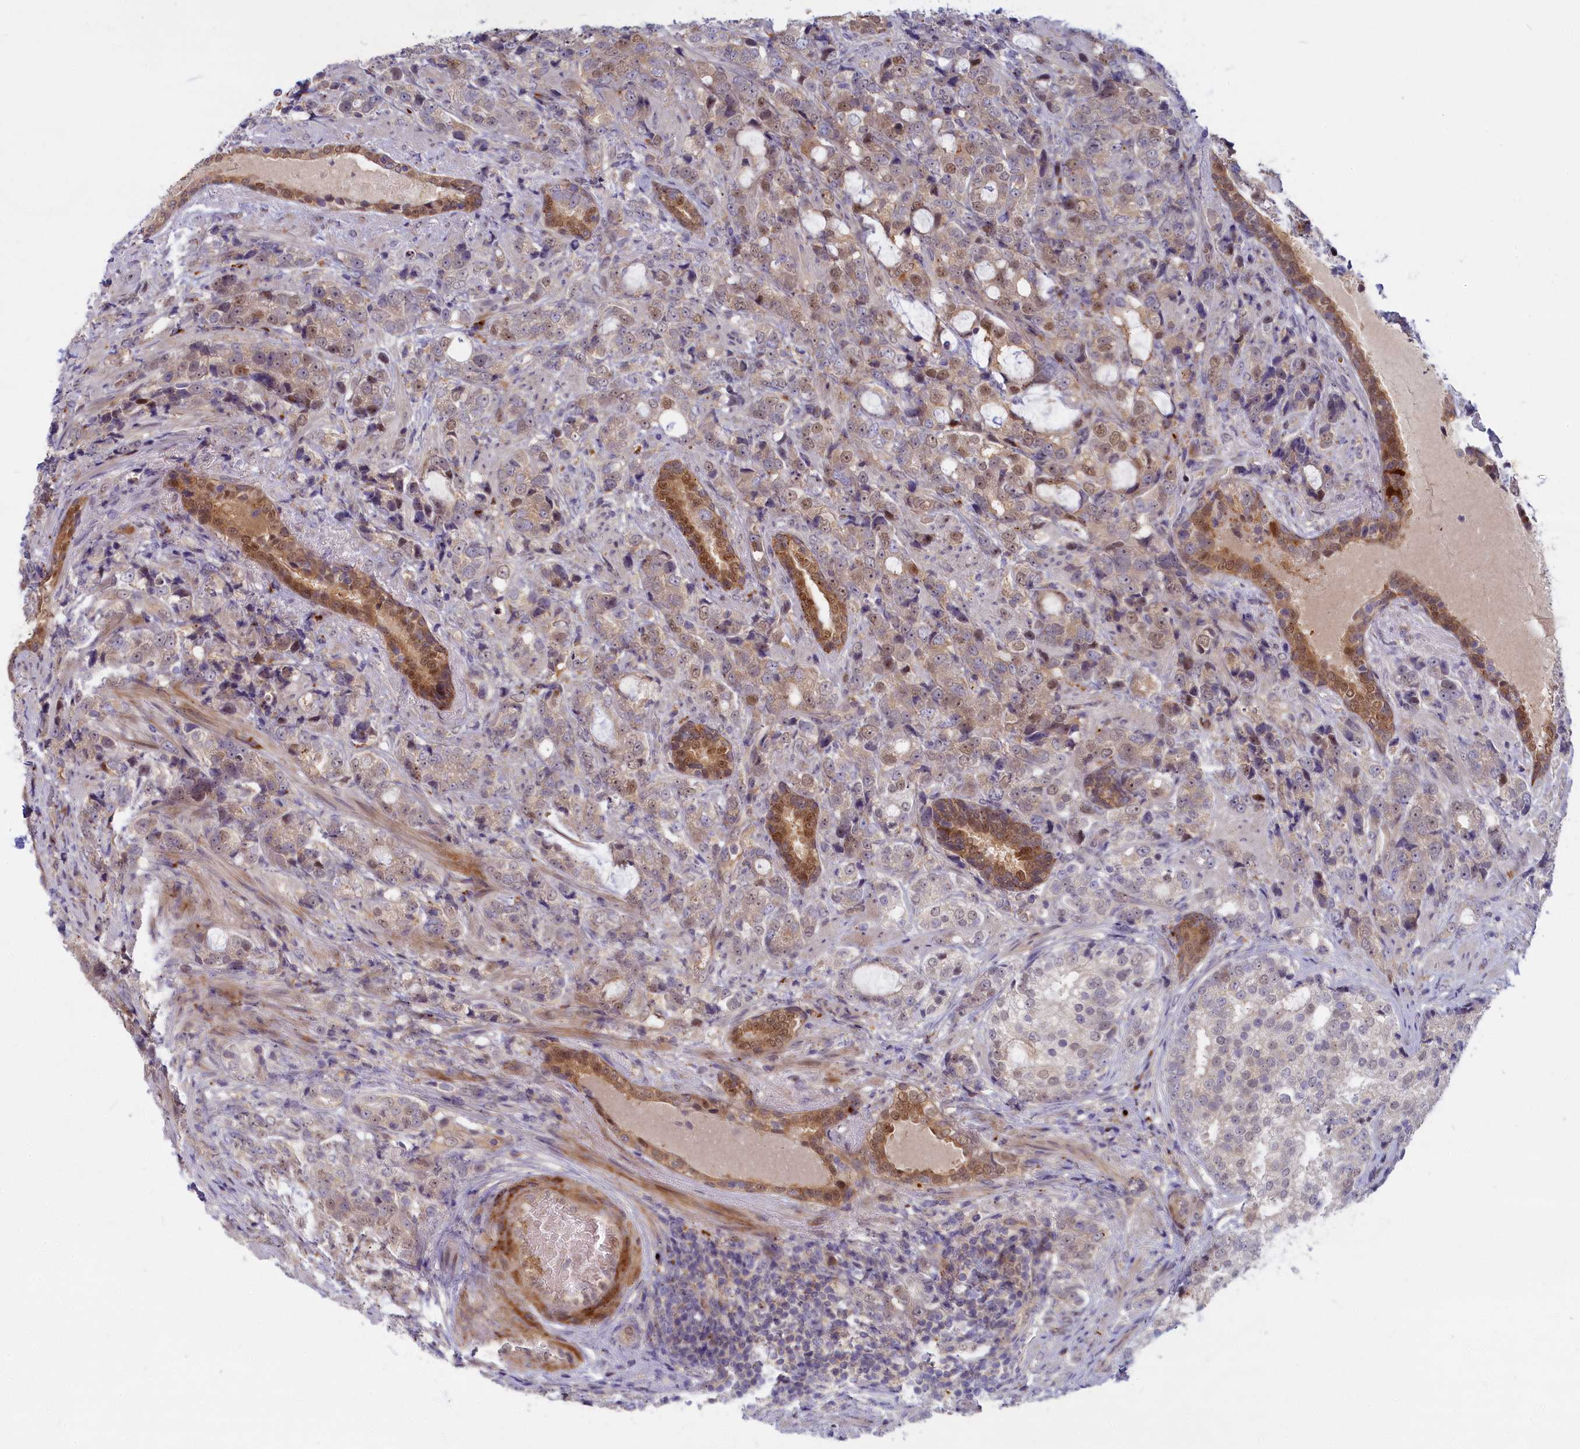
{"staining": {"intensity": "weak", "quantity": "25%-75%", "location": "cytoplasmic/membranous,nuclear"}, "tissue": "prostate cancer", "cell_type": "Tumor cells", "image_type": "cancer", "snomed": [{"axis": "morphology", "description": "Adenocarcinoma, High grade"}, {"axis": "topography", "description": "Prostate"}], "caption": "Protein staining displays weak cytoplasmic/membranous and nuclear expression in approximately 25%-75% of tumor cells in prostate cancer. The staining is performed using DAB (3,3'-diaminobenzidine) brown chromogen to label protein expression. The nuclei are counter-stained blue using hematoxylin.", "gene": "FCSK", "patient": {"sex": "male", "age": 67}}